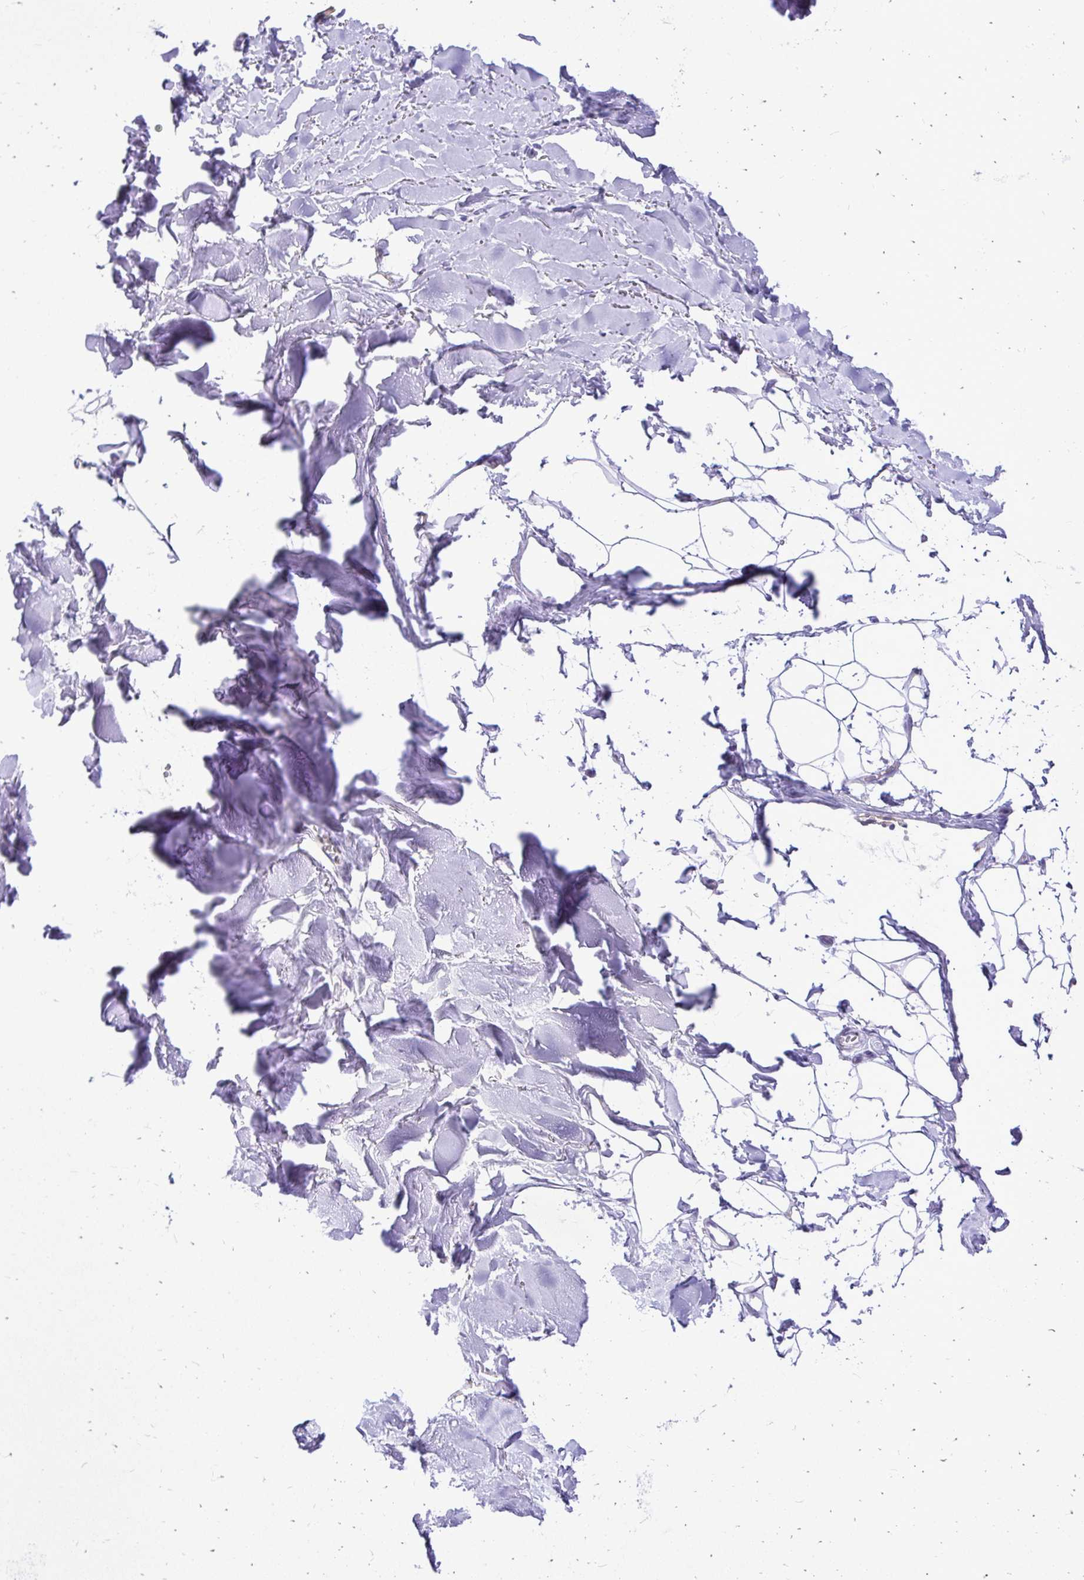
{"staining": {"intensity": "negative", "quantity": "none", "location": "none"}, "tissue": "adipose tissue", "cell_type": "Adipocytes", "image_type": "normal", "snomed": [{"axis": "morphology", "description": "Normal tissue, NOS"}, {"axis": "topography", "description": "Cartilage tissue"}, {"axis": "topography", "description": "Bronchus"}], "caption": "Adipose tissue stained for a protein using IHC demonstrates no expression adipocytes.", "gene": "PELI3", "patient": {"sex": "female", "age": 79}}